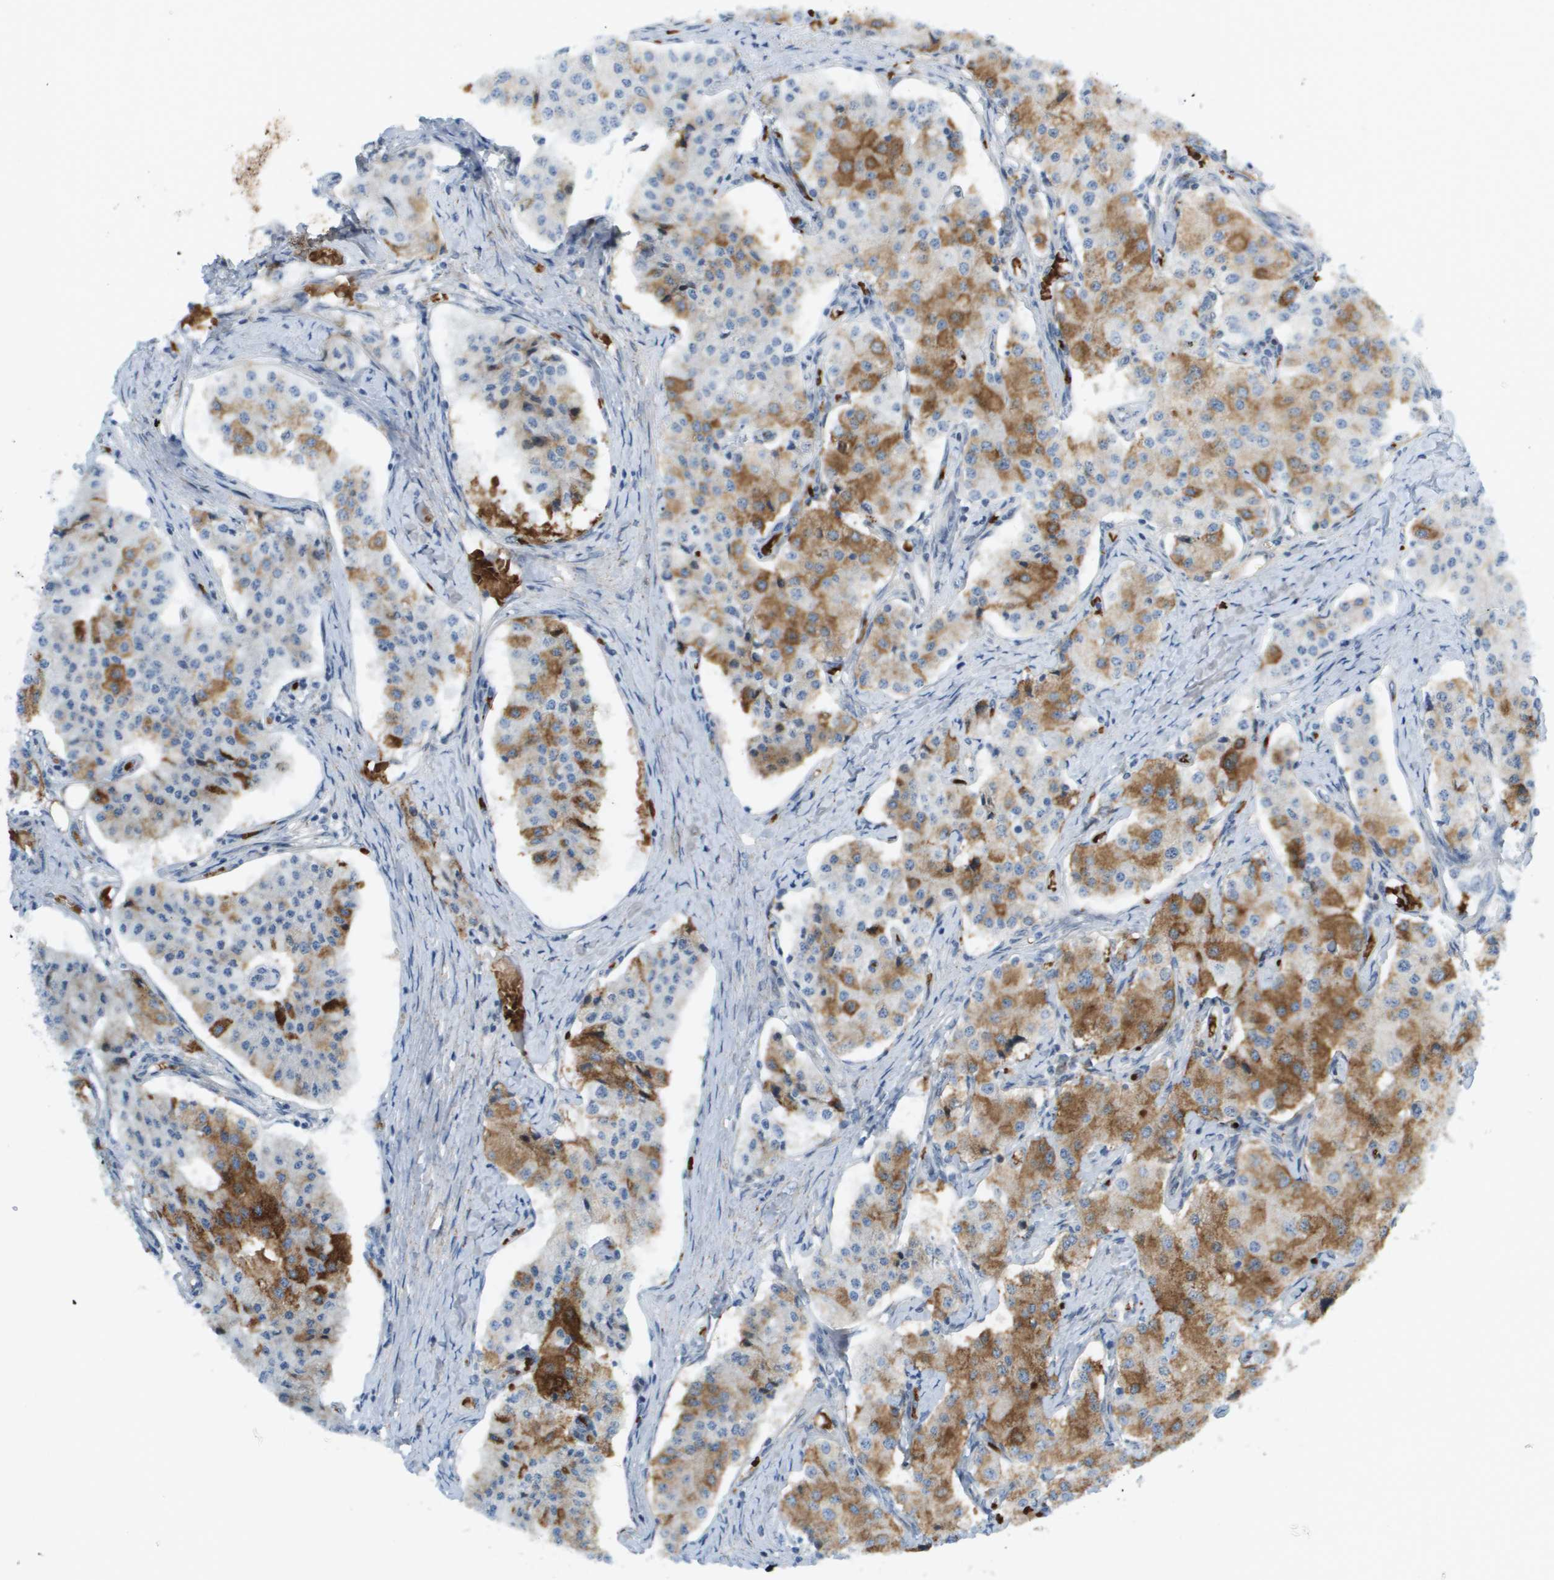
{"staining": {"intensity": "moderate", "quantity": "25%-75%", "location": "cytoplasmic/membranous"}, "tissue": "carcinoid", "cell_type": "Tumor cells", "image_type": "cancer", "snomed": [{"axis": "morphology", "description": "Carcinoid, malignant, NOS"}, {"axis": "topography", "description": "Colon"}], "caption": "About 25%-75% of tumor cells in human carcinoid (malignant) show moderate cytoplasmic/membranous protein positivity as visualized by brown immunohistochemical staining.", "gene": "CACNB4", "patient": {"sex": "female", "age": 52}}